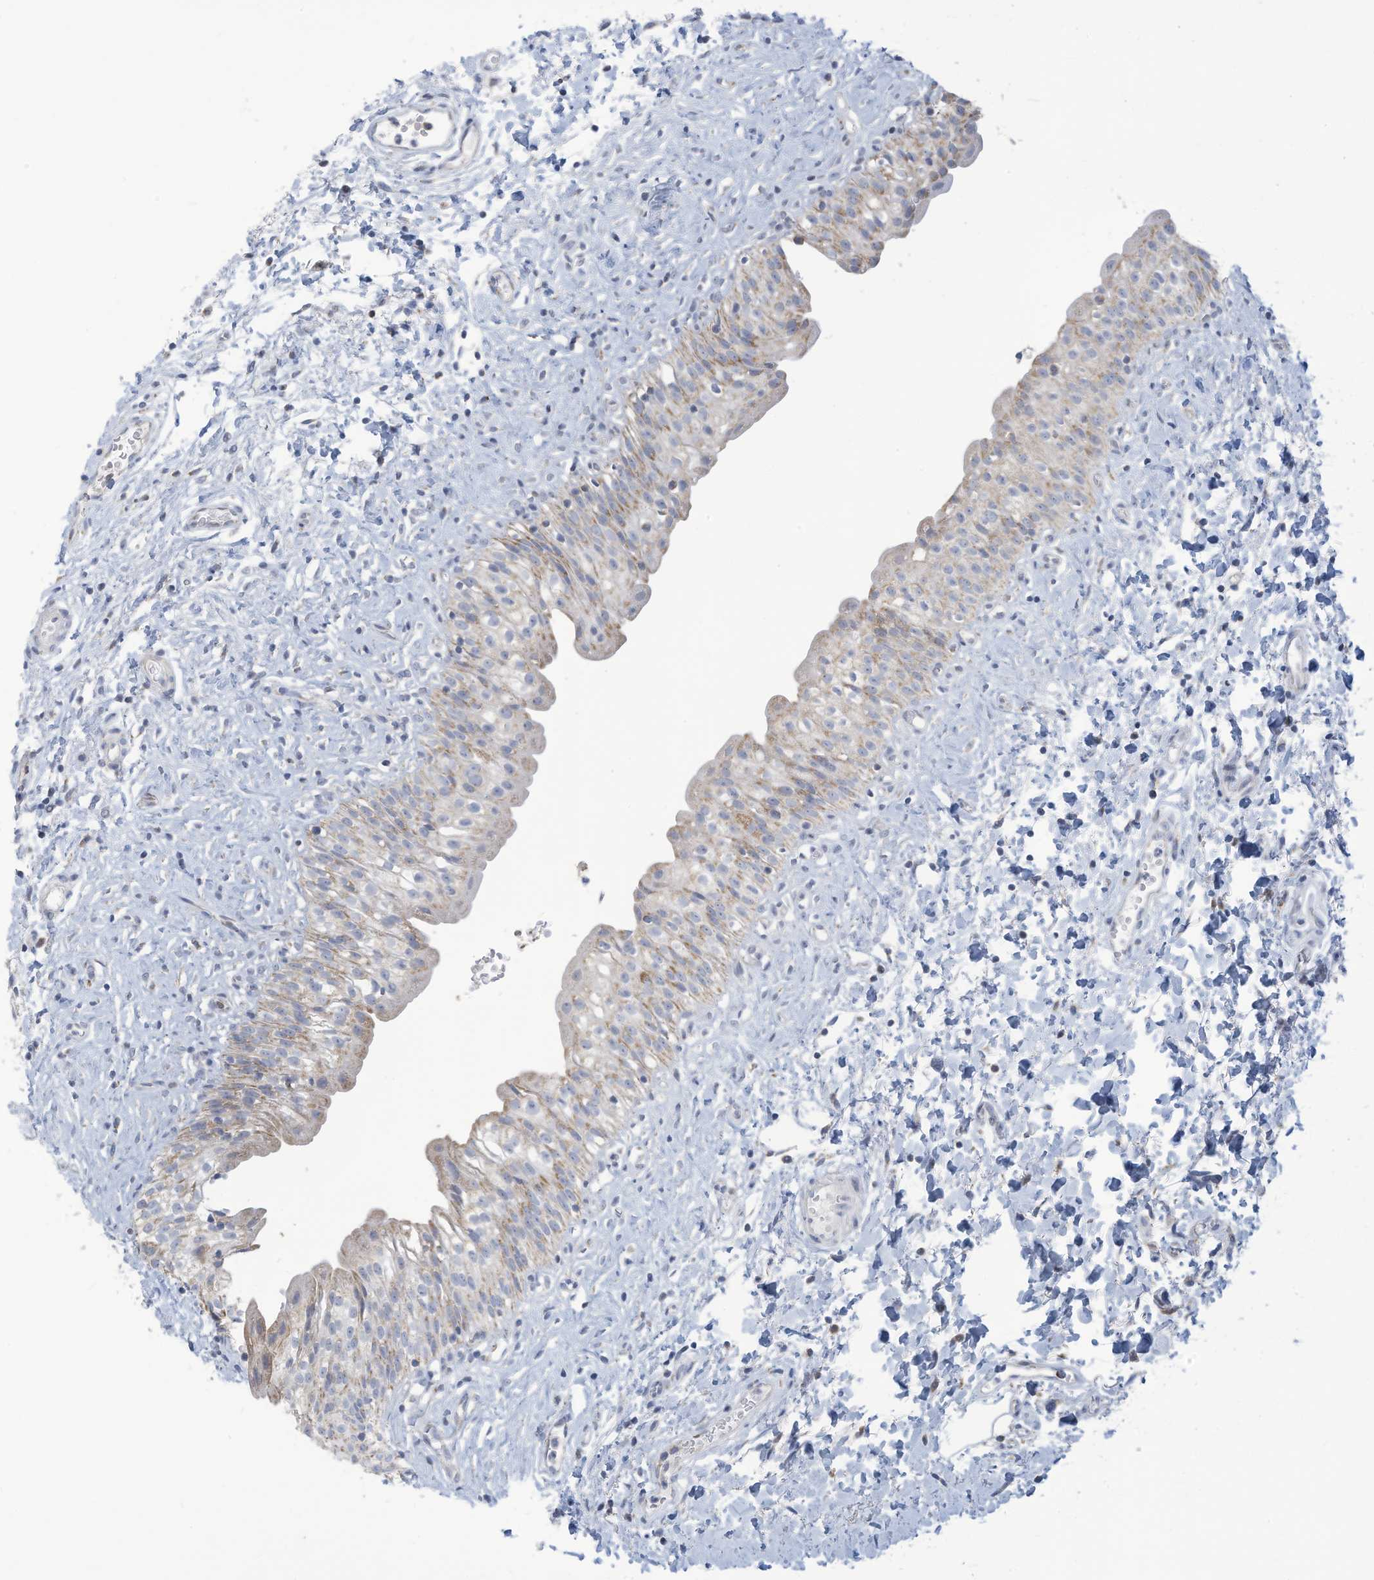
{"staining": {"intensity": "weak", "quantity": "25%-75%", "location": "cytoplasmic/membranous"}, "tissue": "urinary bladder", "cell_type": "Urothelial cells", "image_type": "normal", "snomed": [{"axis": "morphology", "description": "Normal tissue, NOS"}, {"axis": "topography", "description": "Urinary bladder"}], "caption": "Urothelial cells reveal low levels of weak cytoplasmic/membranous positivity in about 25%-75% of cells in unremarkable human urinary bladder. (brown staining indicates protein expression, while blue staining denotes nuclei).", "gene": "NLN", "patient": {"sex": "male", "age": 51}}